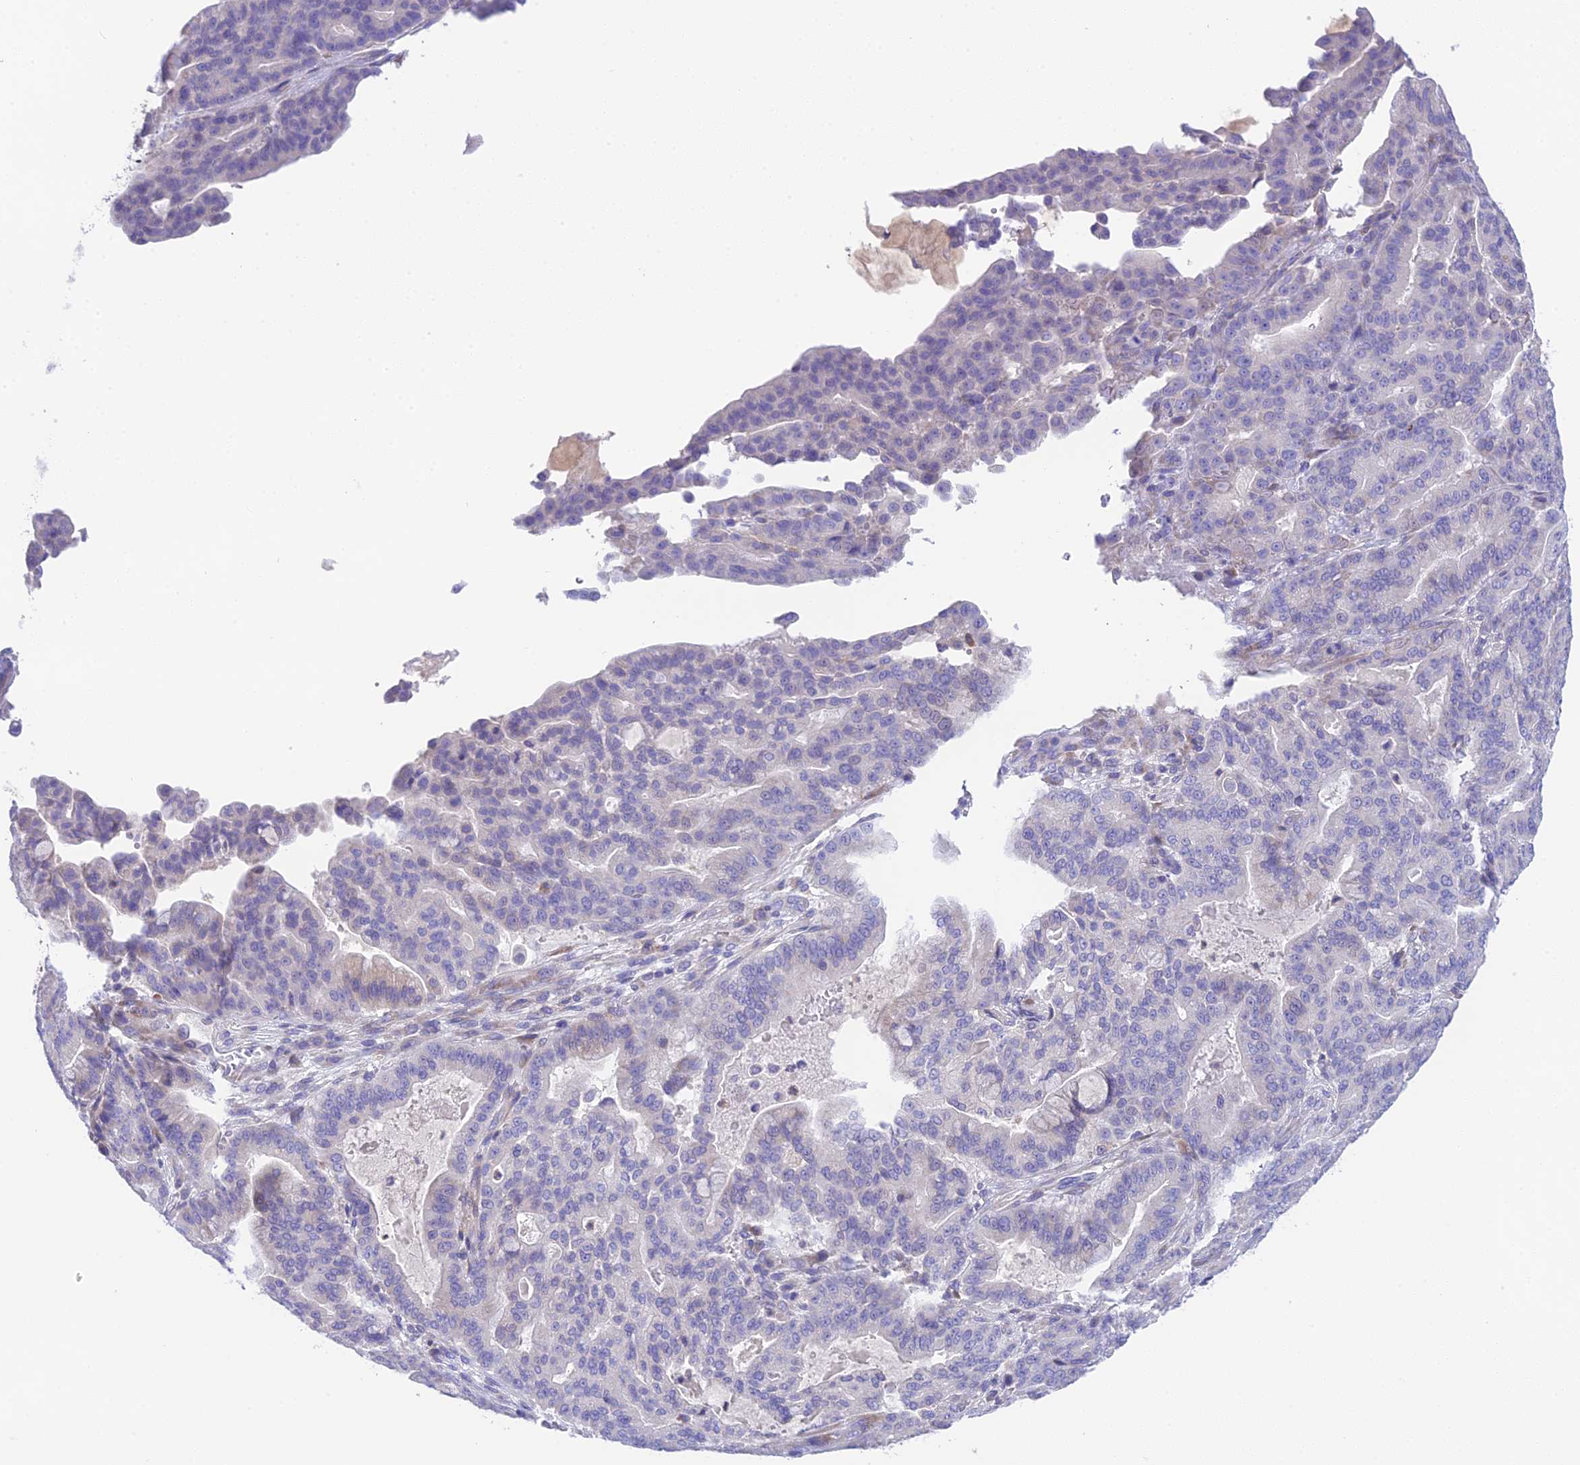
{"staining": {"intensity": "negative", "quantity": "none", "location": "none"}, "tissue": "pancreatic cancer", "cell_type": "Tumor cells", "image_type": "cancer", "snomed": [{"axis": "morphology", "description": "Adenocarcinoma, NOS"}, {"axis": "topography", "description": "Pancreas"}], "caption": "High power microscopy micrograph of an IHC image of pancreatic adenocarcinoma, revealing no significant expression in tumor cells. The staining is performed using DAB (3,3'-diaminobenzidine) brown chromogen with nuclei counter-stained in using hematoxylin.", "gene": "KIAA0408", "patient": {"sex": "male", "age": 63}}